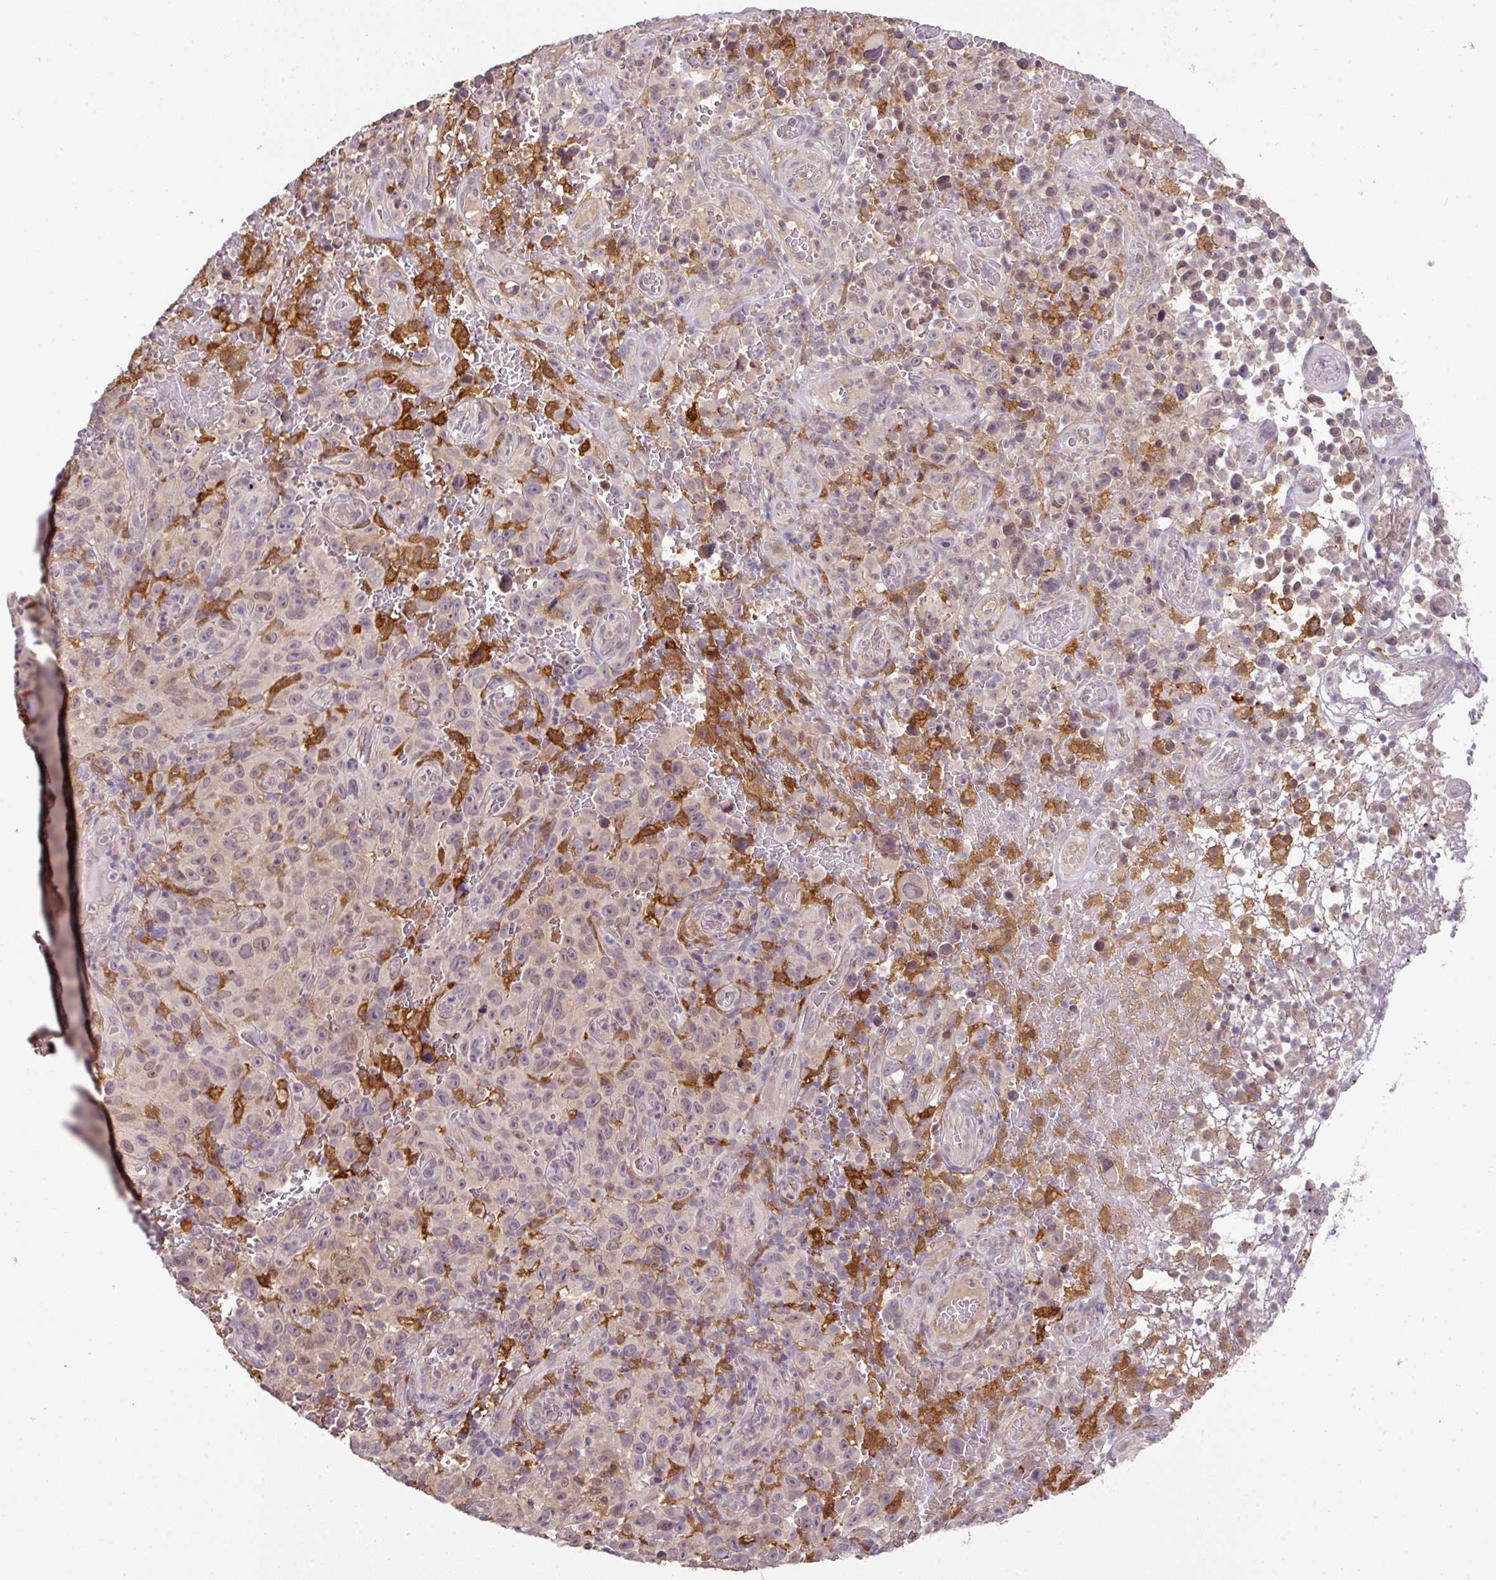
{"staining": {"intensity": "weak", "quantity": "<25%", "location": "nuclear"}, "tissue": "melanoma", "cell_type": "Tumor cells", "image_type": "cancer", "snomed": [{"axis": "morphology", "description": "Malignant melanoma, NOS"}, {"axis": "topography", "description": "Skin"}], "caption": "Immunohistochemistry (IHC) of malignant melanoma demonstrates no staining in tumor cells.", "gene": "GCNT7", "patient": {"sex": "female", "age": 82}}